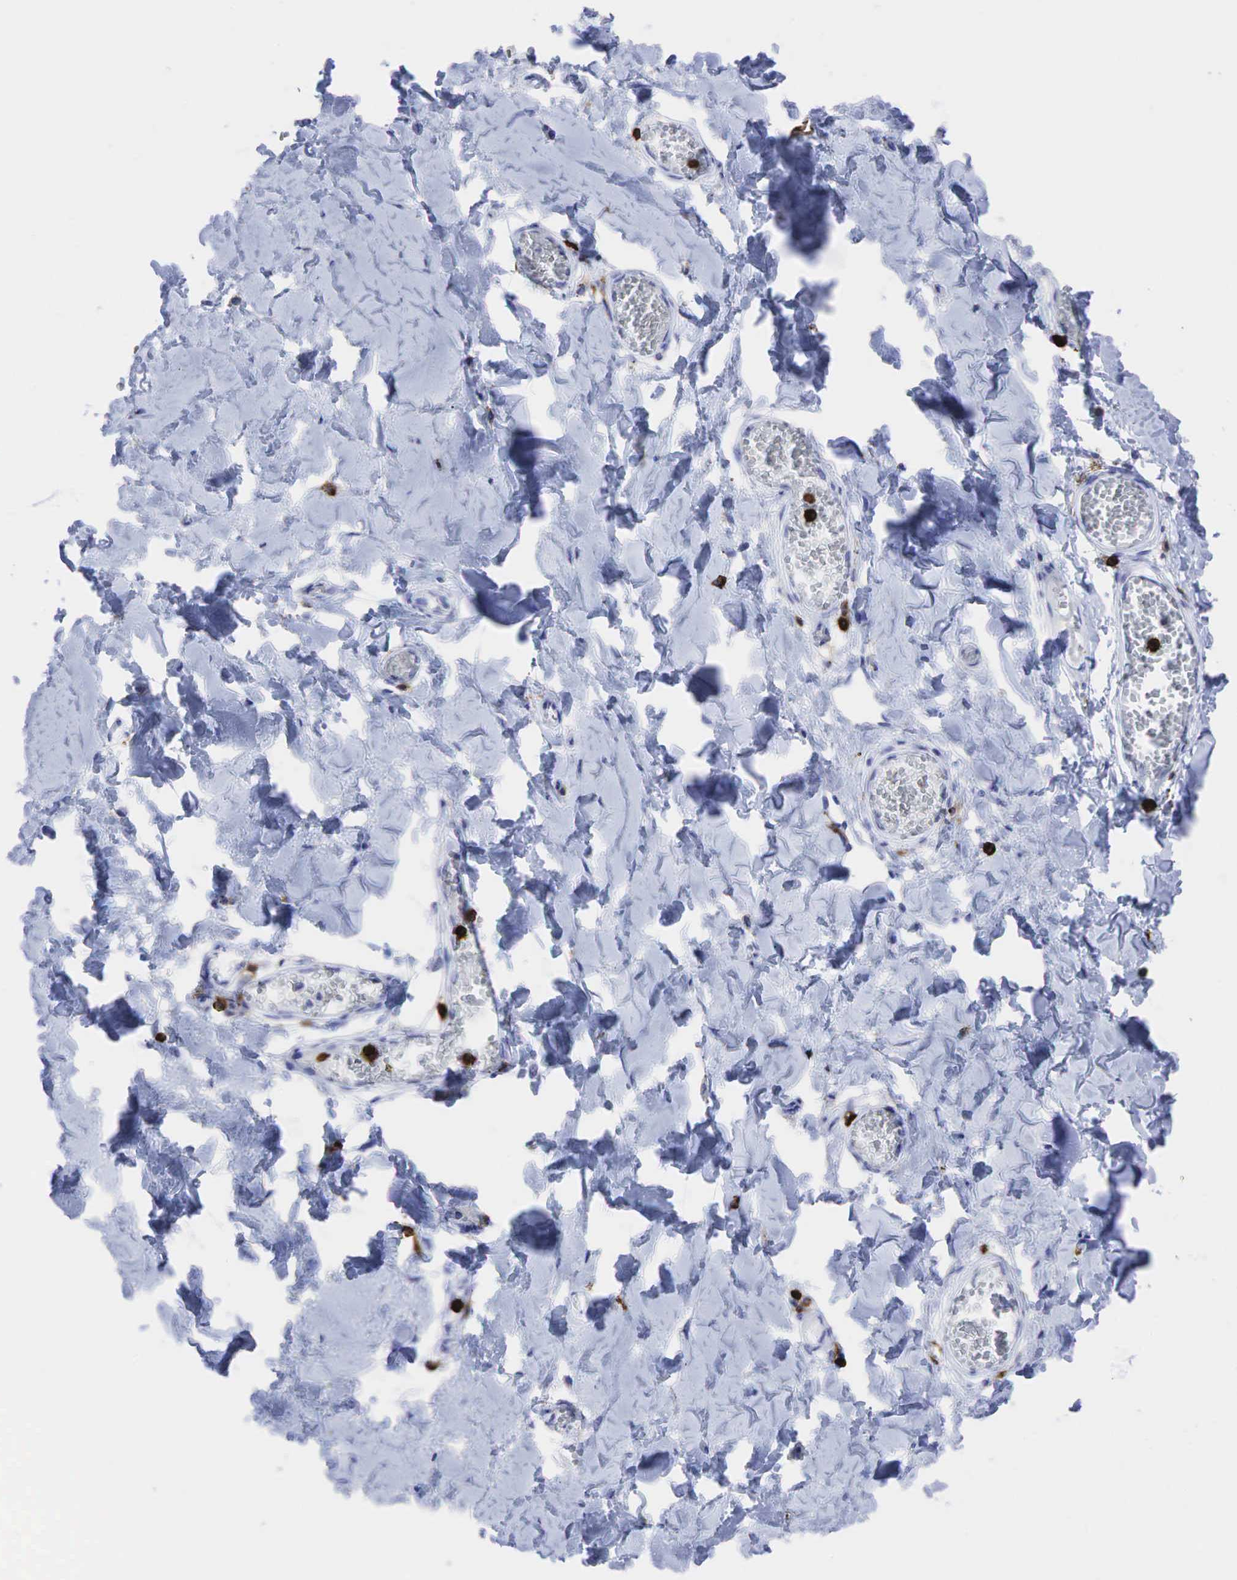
{"staining": {"intensity": "negative", "quantity": "none", "location": "none"}, "tissue": "adipose tissue", "cell_type": "Adipocytes", "image_type": "normal", "snomed": [{"axis": "morphology", "description": "Normal tissue, NOS"}, {"axis": "morphology", "description": "Sarcoma, NOS"}, {"axis": "topography", "description": "Skin"}, {"axis": "topography", "description": "Soft tissue"}], "caption": "Adipocytes show no significant positivity in benign adipose tissue. (Immunohistochemistry (ihc), brightfield microscopy, high magnification).", "gene": "PTPRC", "patient": {"sex": "female", "age": 51}}